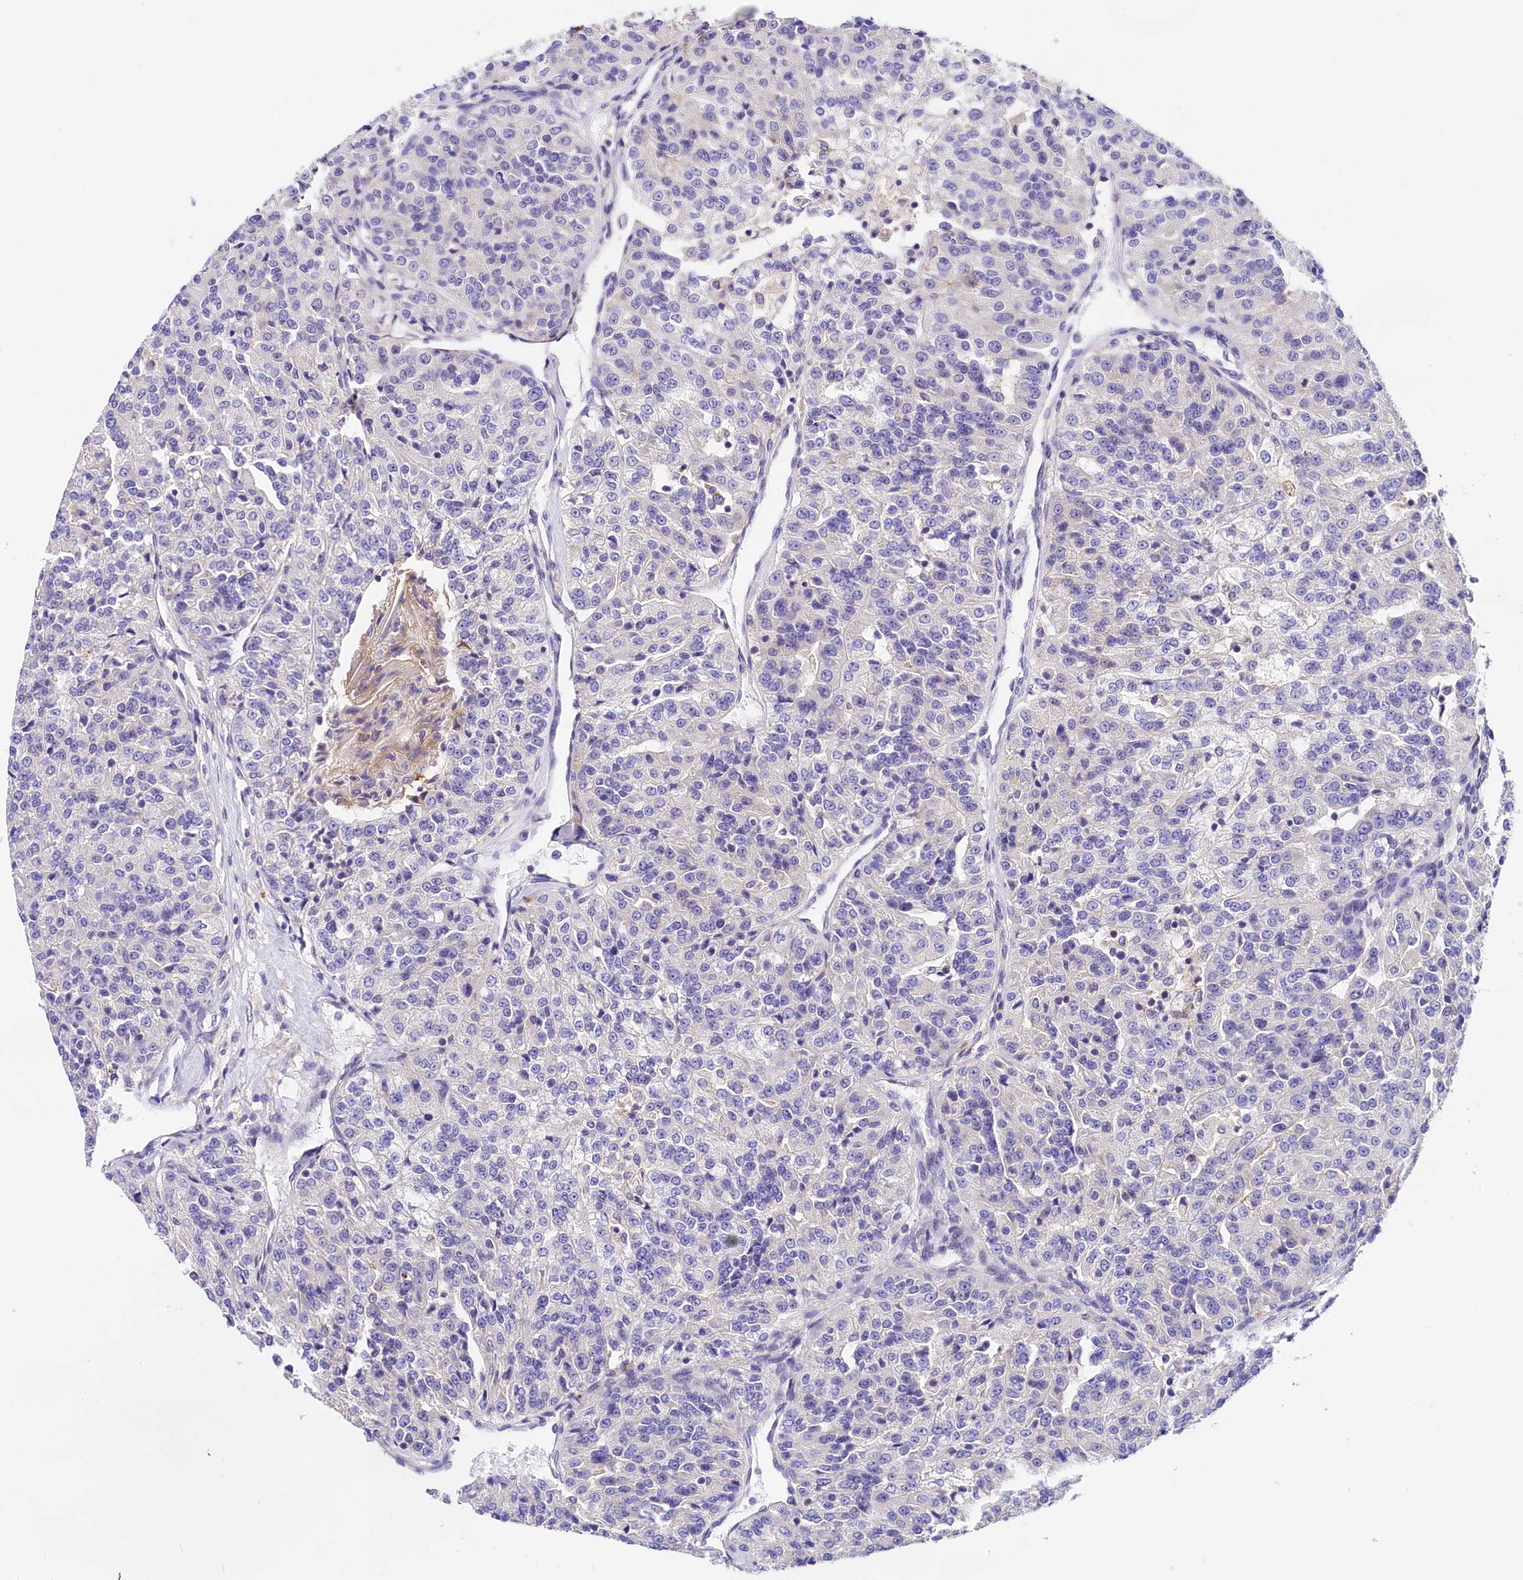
{"staining": {"intensity": "negative", "quantity": "none", "location": "none"}, "tissue": "renal cancer", "cell_type": "Tumor cells", "image_type": "cancer", "snomed": [{"axis": "morphology", "description": "Adenocarcinoma, NOS"}, {"axis": "topography", "description": "Kidney"}], "caption": "Tumor cells are negative for brown protein staining in renal cancer (adenocarcinoma).", "gene": "OAS3", "patient": {"sex": "female", "age": 63}}